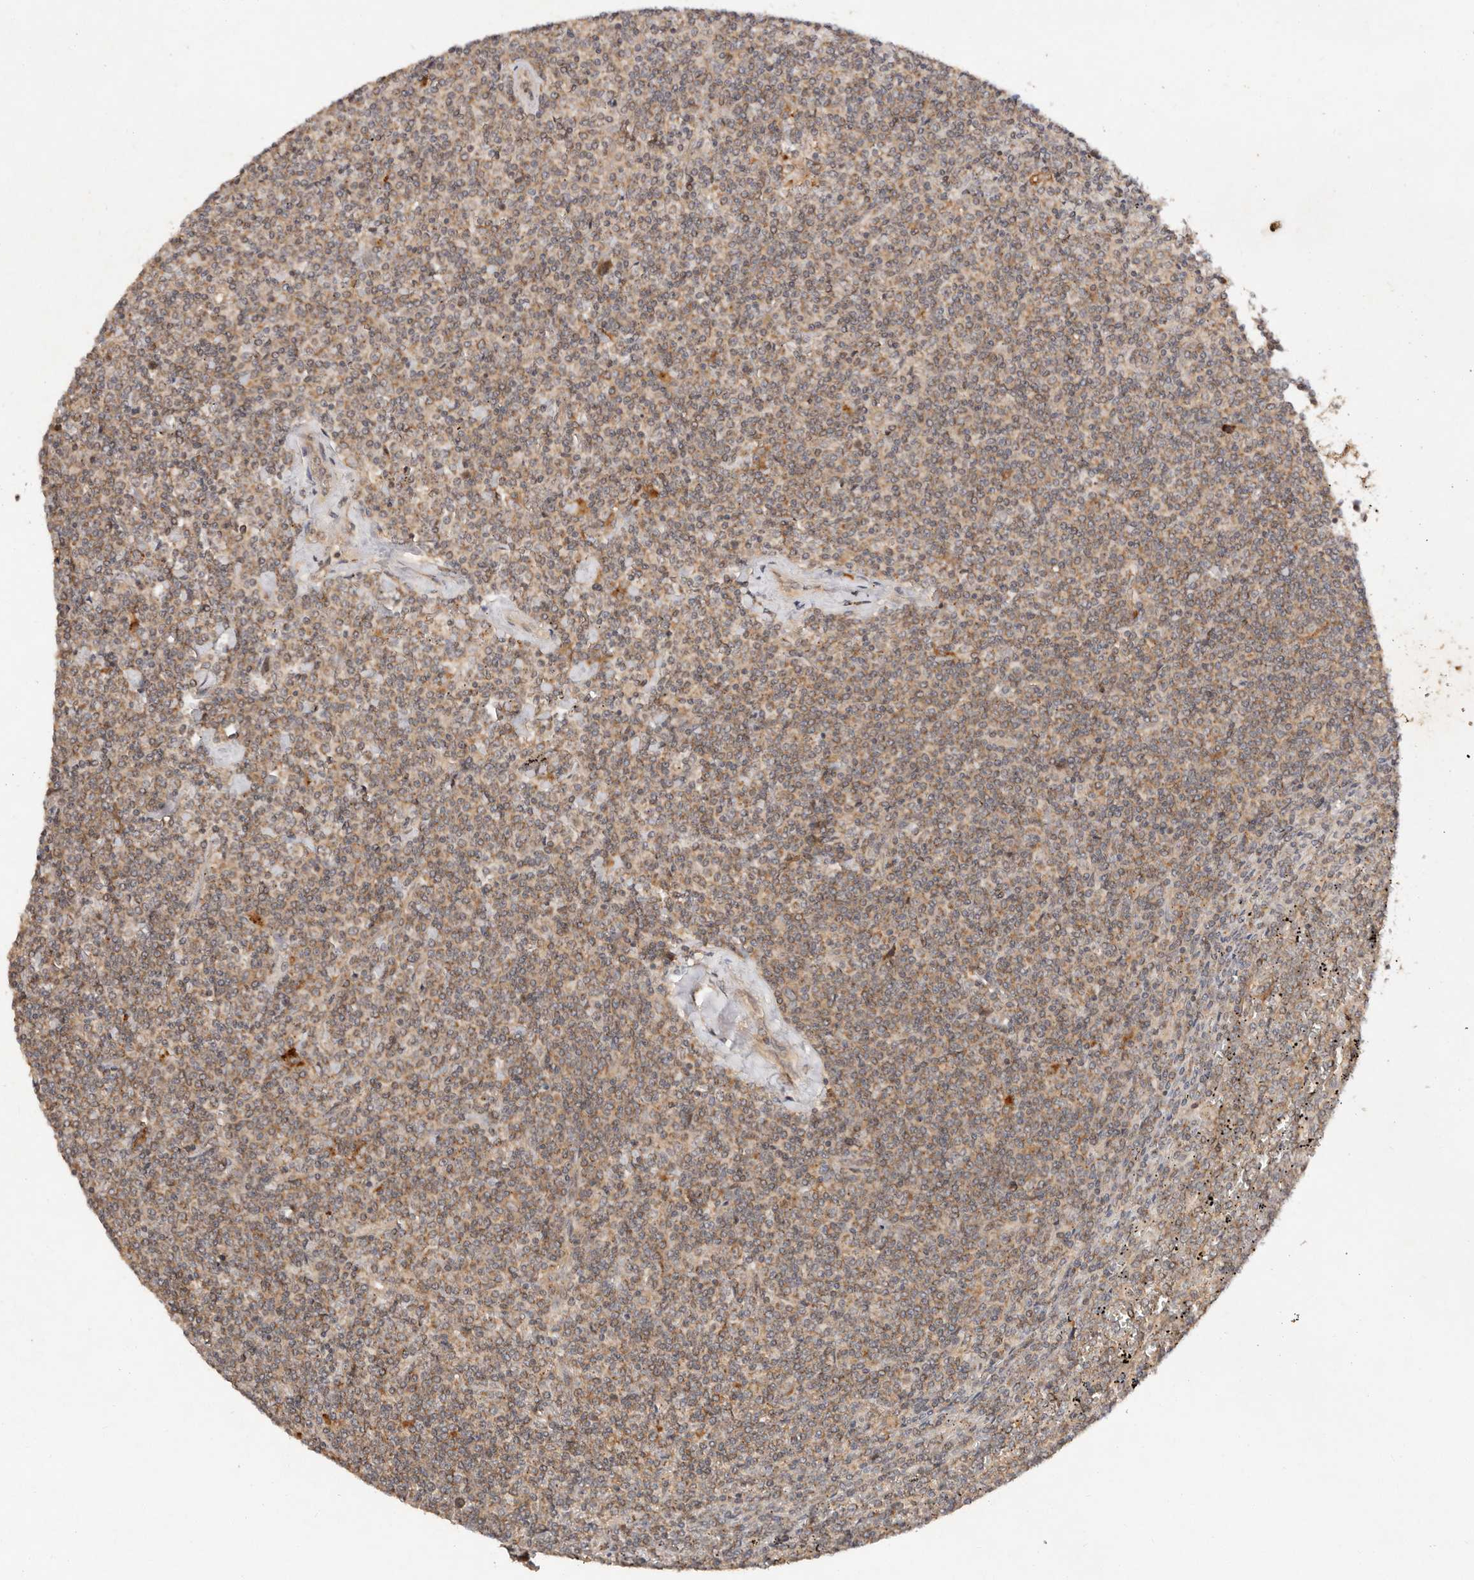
{"staining": {"intensity": "moderate", "quantity": ">75%", "location": "cytoplasmic/membranous"}, "tissue": "lymphoma", "cell_type": "Tumor cells", "image_type": "cancer", "snomed": [{"axis": "morphology", "description": "Malignant lymphoma, non-Hodgkin's type, Low grade"}, {"axis": "topography", "description": "Spleen"}], "caption": "Malignant lymphoma, non-Hodgkin's type (low-grade) stained for a protein (brown) demonstrates moderate cytoplasmic/membranous positive staining in about >75% of tumor cells.", "gene": "DENND11", "patient": {"sex": "female", "age": 19}}